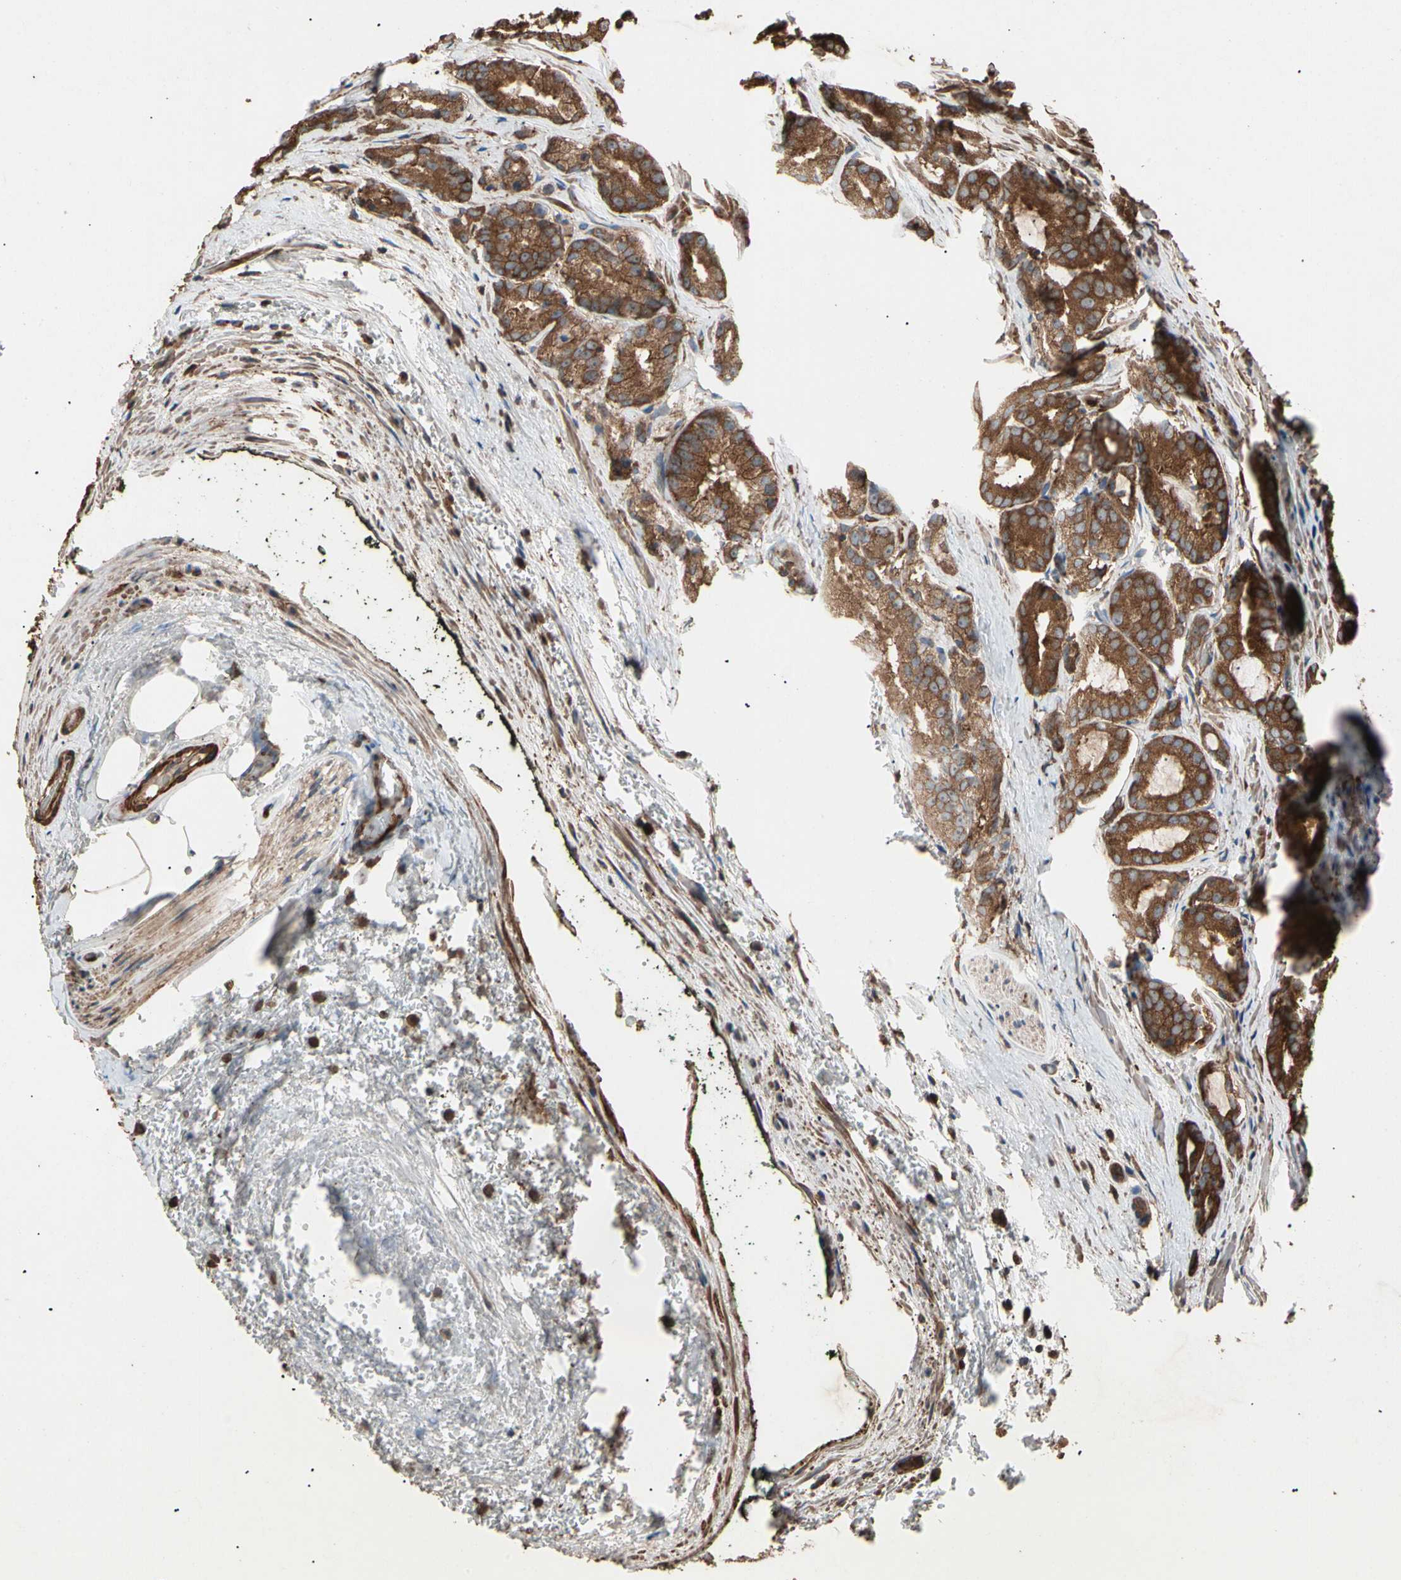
{"staining": {"intensity": "strong", "quantity": ">75%", "location": "cytoplasmic/membranous"}, "tissue": "prostate cancer", "cell_type": "Tumor cells", "image_type": "cancer", "snomed": [{"axis": "morphology", "description": "Adenocarcinoma, High grade"}, {"axis": "topography", "description": "Prostate"}], "caption": "Protein staining of prostate cancer tissue displays strong cytoplasmic/membranous expression in about >75% of tumor cells.", "gene": "AGBL2", "patient": {"sex": "male", "age": 64}}